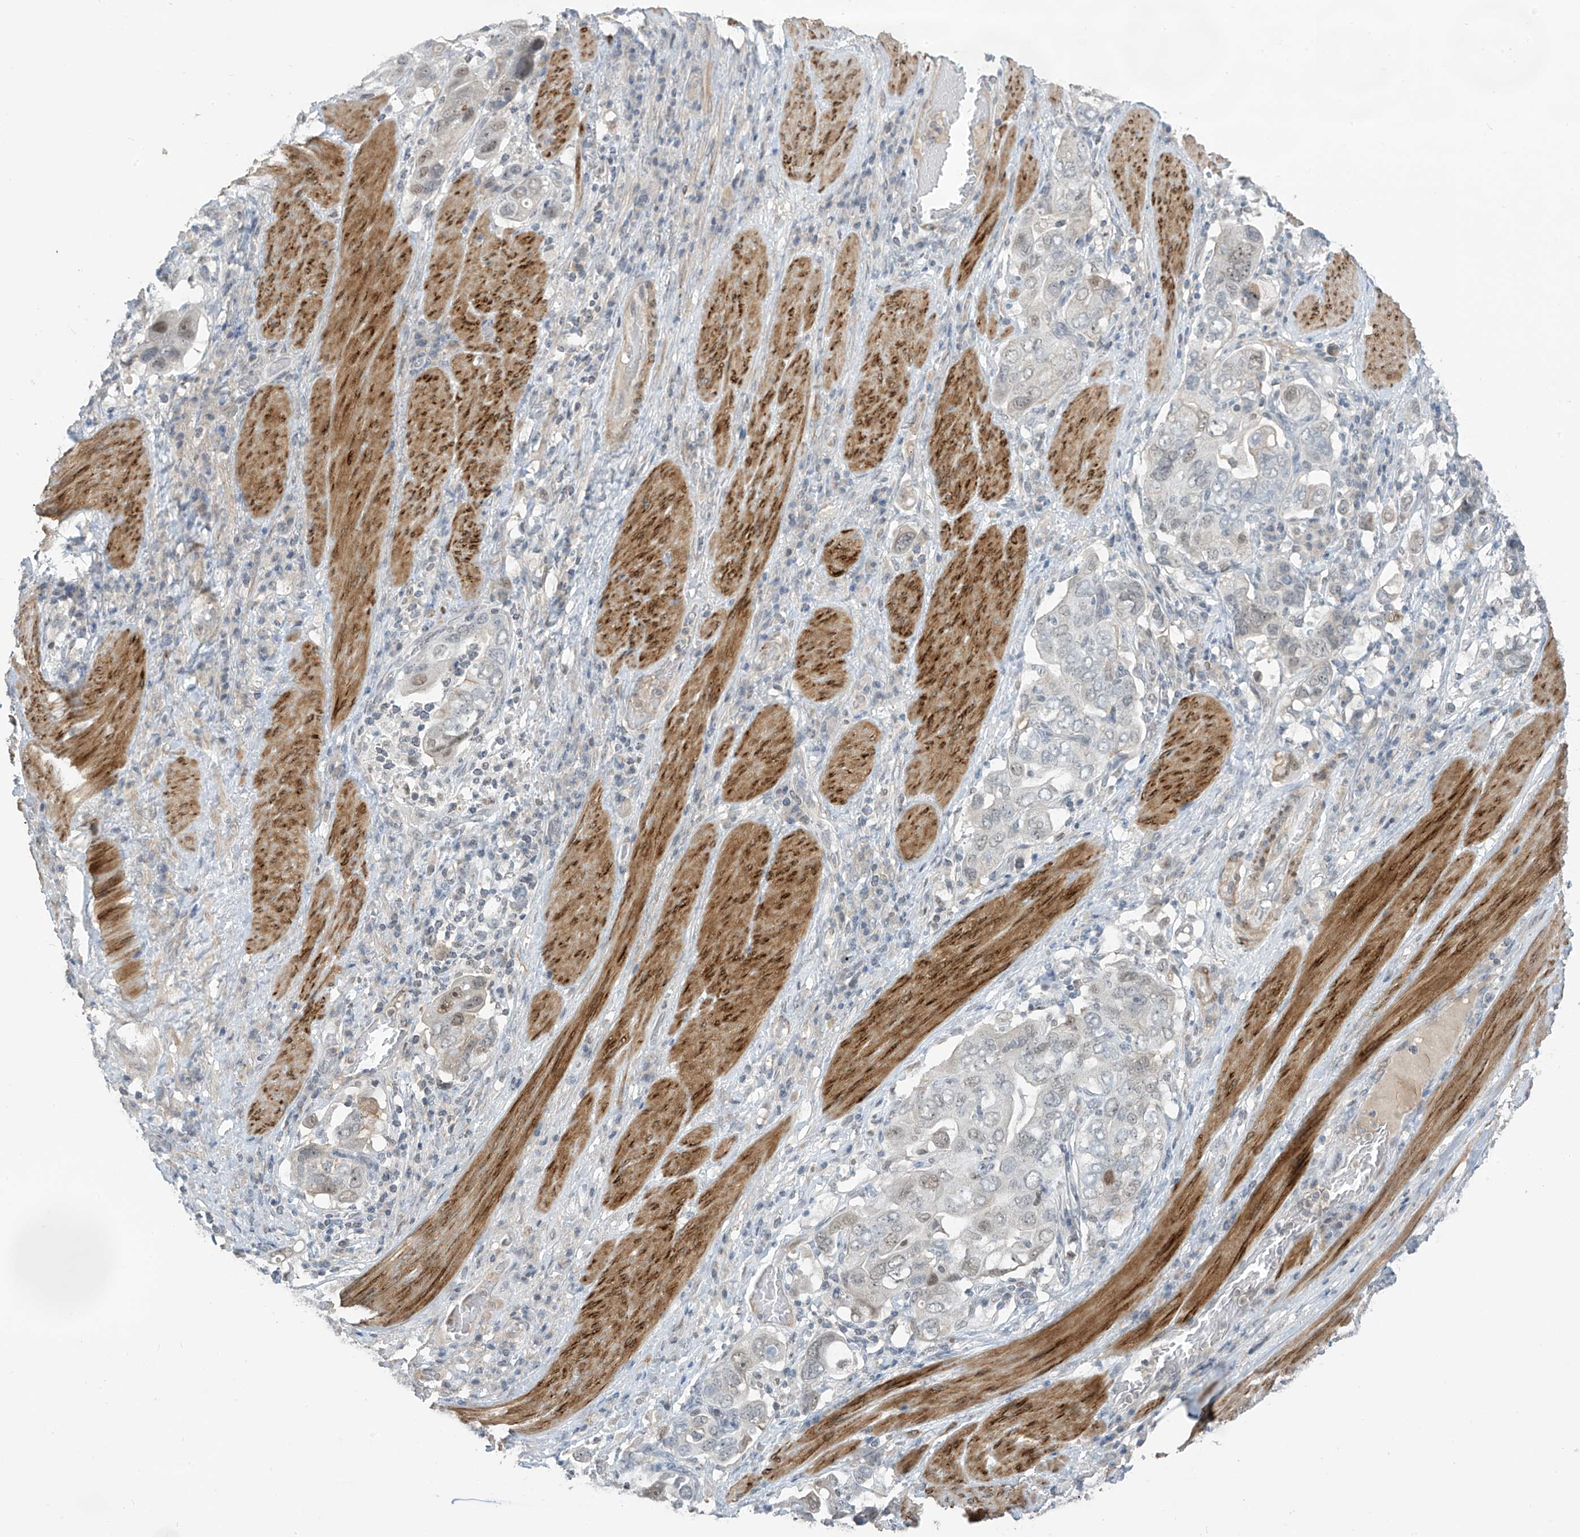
{"staining": {"intensity": "negative", "quantity": "none", "location": "none"}, "tissue": "stomach cancer", "cell_type": "Tumor cells", "image_type": "cancer", "snomed": [{"axis": "morphology", "description": "Adenocarcinoma, NOS"}, {"axis": "topography", "description": "Stomach, upper"}], "caption": "Histopathology image shows no protein staining in tumor cells of stomach cancer tissue.", "gene": "METAP1D", "patient": {"sex": "male", "age": 62}}